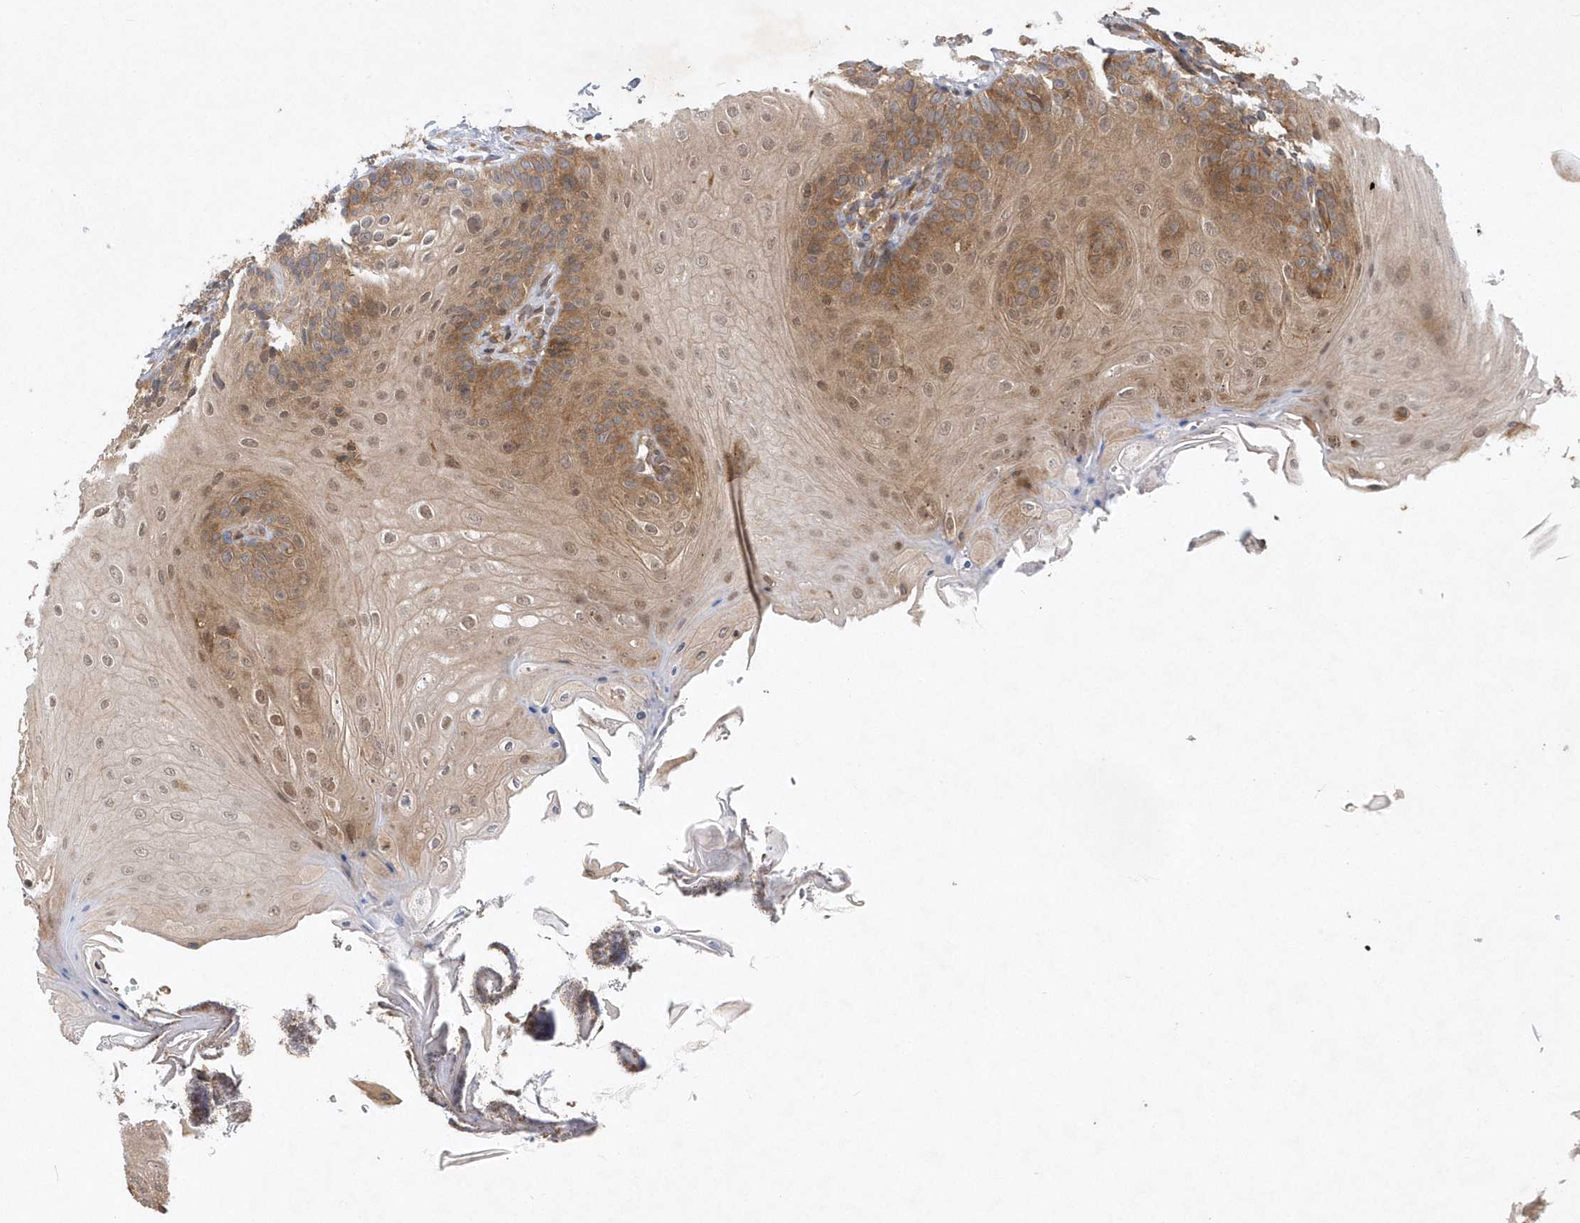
{"staining": {"intensity": "moderate", "quantity": ">75%", "location": "cytoplasmic/membranous,nuclear"}, "tissue": "oral mucosa", "cell_type": "Squamous epithelial cells", "image_type": "normal", "snomed": [{"axis": "morphology", "description": "Normal tissue, NOS"}, {"axis": "topography", "description": "Oral tissue"}], "caption": "Approximately >75% of squamous epithelial cells in unremarkable human oral mucosa demonstrate moderate cytoplasmic/membranous,nuclear protein expression as visualized by brown immunohistochemical staining.", "gene": "GFM2", "patient": {"sex": "female", "age": 68}}